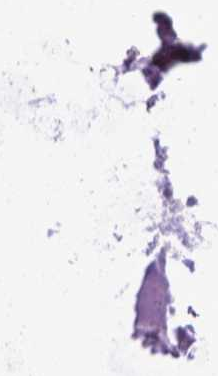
{"staining": {"intensity": "negative", "quantity": "none", "location": "none"}, "tissue": "soft tissue", "cell_type": "Chondrocytes", "image_type": "normal", "snomed": [{"axis": "morphology", "description": "Normal tissue, NOS"}, {"axis": "topography", "description": "Cartilage tissue"}], "caption": "This is a micrograph of immunohistochemistry (IHC) staining of unremarkable soft tissue, which shows no expression in chondrocytes.", "gene": "CDH1", "patient": {"sex": "male", "age": 62}}